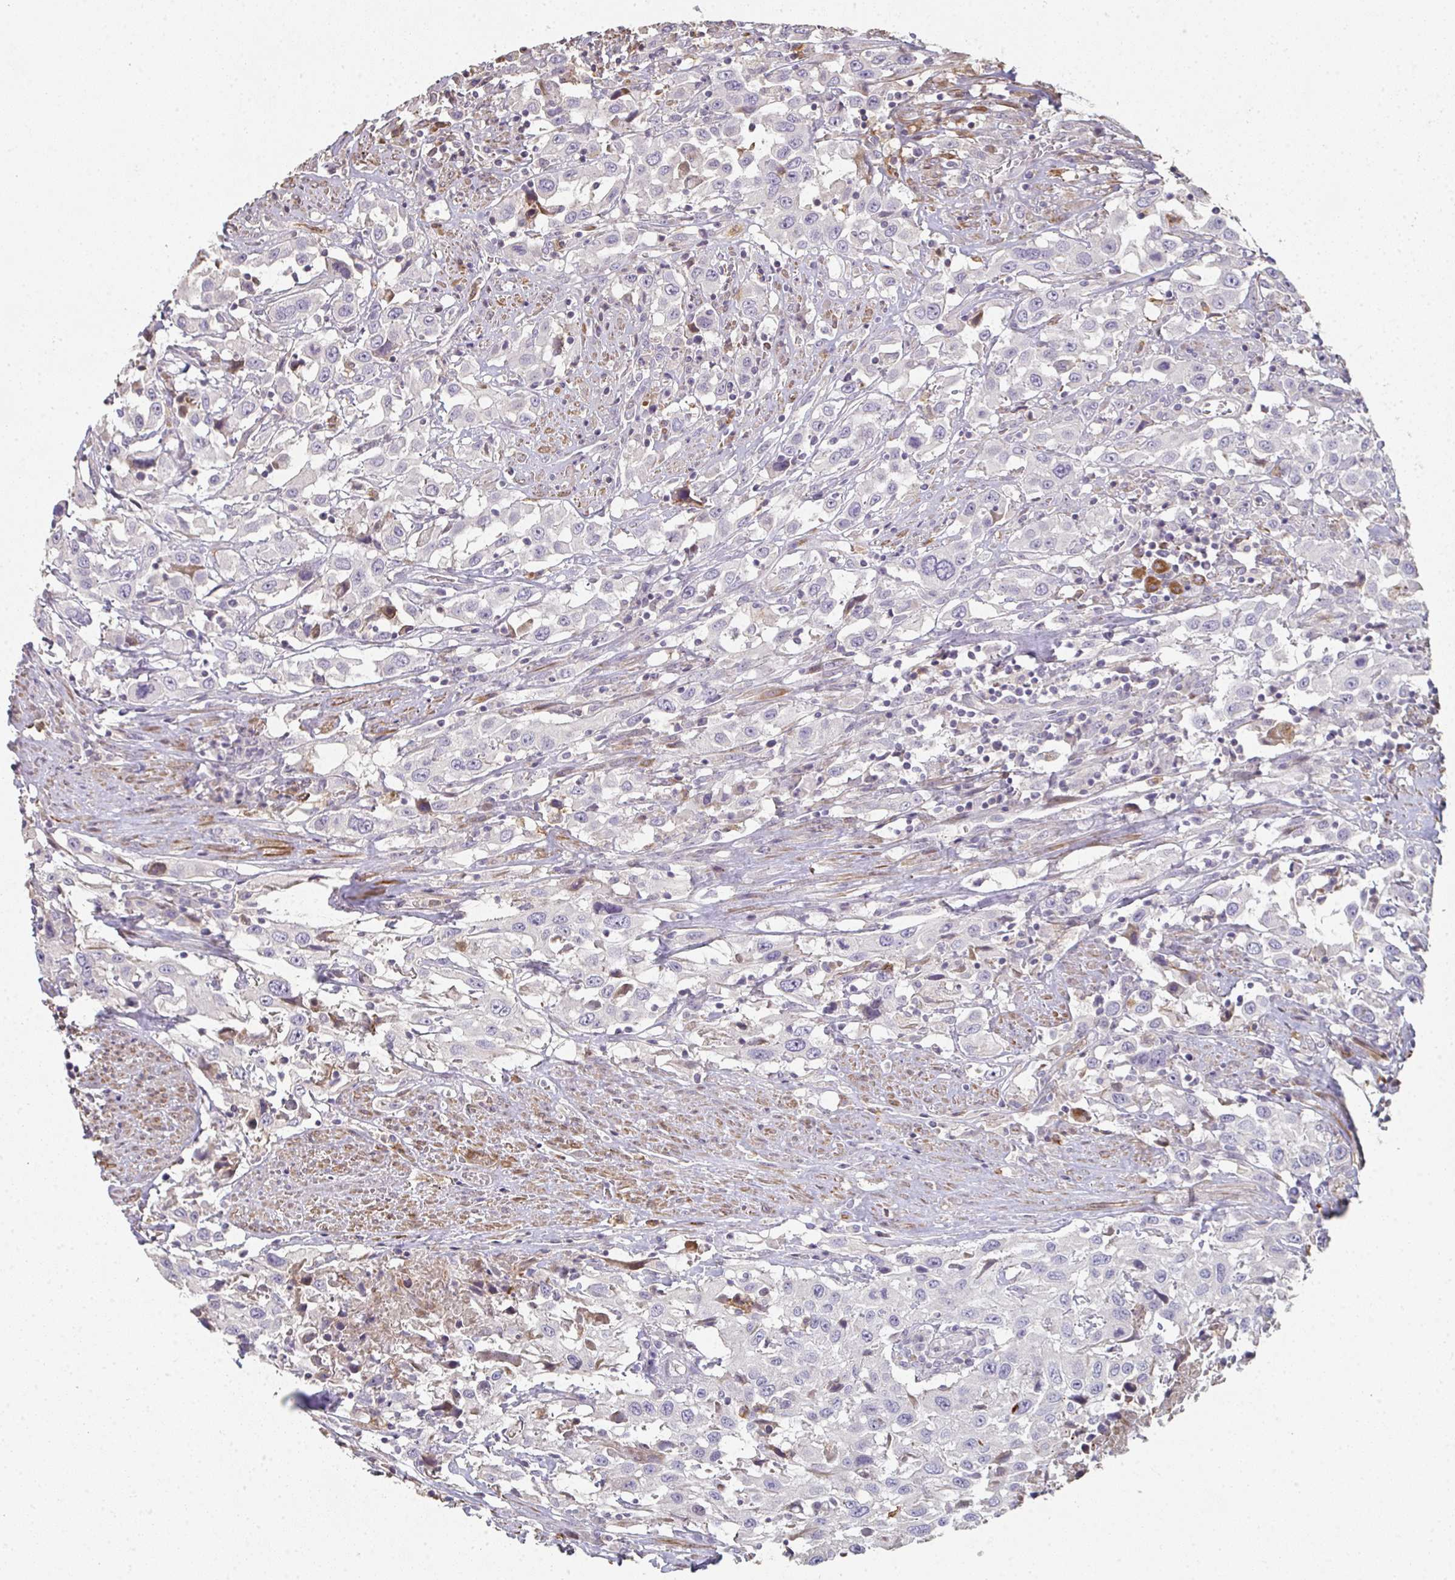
{"staining": {"intensity": "negative", "quantity": "none", "location": "none"}, "tissue": "urothelial cancer", "cell_type": "Tumor cells", "image_type": "cancer", "snomed": [{"axis": "morphology", "description": "Urothelial carcinoma, High grade"}, {"axis": "topography", "description": "Urinary bladder"}], "caption": "Immunohistochemistry (IHC) of urothelial cancer demonstrates no staining in tumor cells.", "gene": "A1CF", "patient": {"sex": "male", "age": 61}}